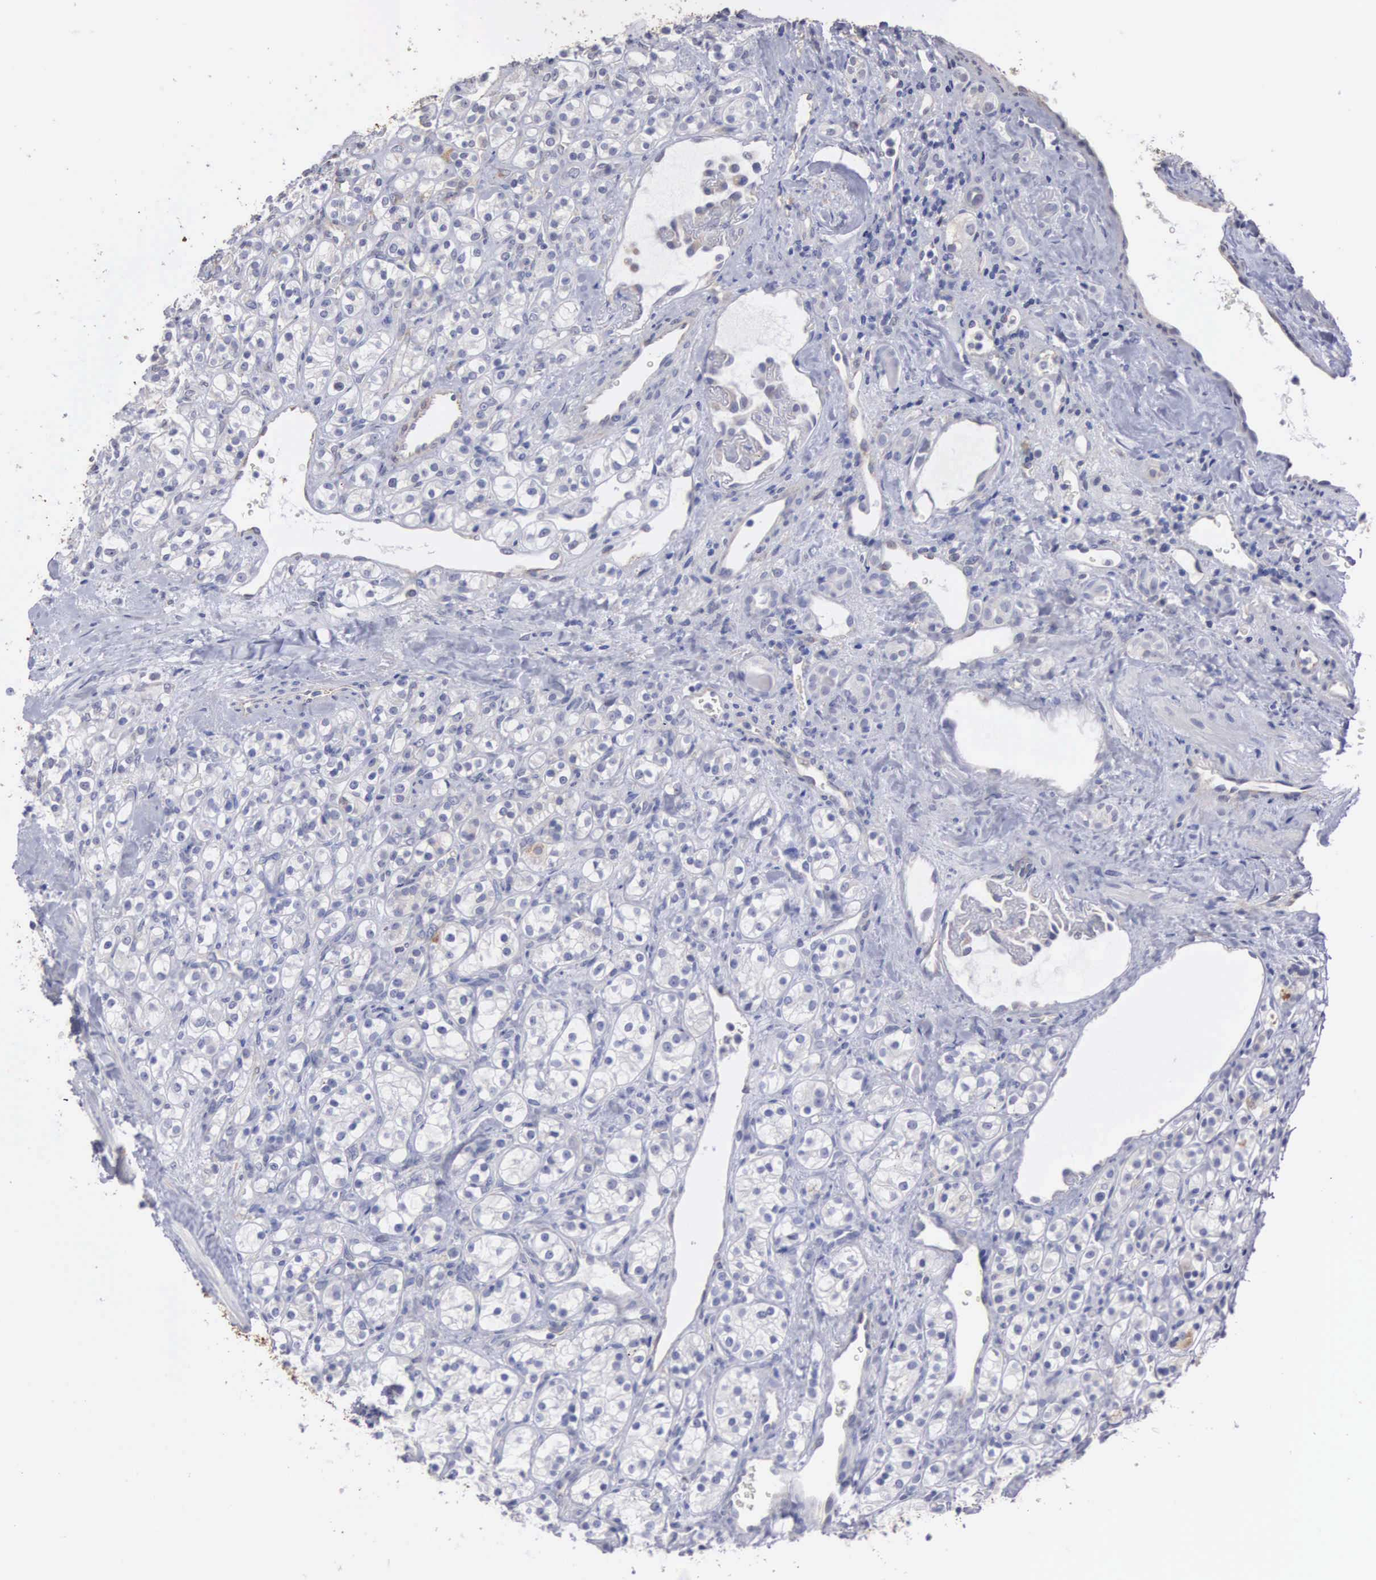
{"staining": {"intensity": "negative", "quantity": "none", "location": "none"}, "tissue": "renal cancer", "cell_type": "Tumor cells", "image_type": "cancer", "snomed": [{"axis": "morphology", "description": "Adenocarcinoma, NOS"}, {"axis": "topography", "description": "Kidney"}], "caption": "Immunohistochemistry histopathology image of renal cancer stained for a protein (brown), which reveals no staining in tumor cells. The staining was performed using DAB to visualize the protein expression in brown, while the nuclei were stained in blue with hematoxylin (Magnification: 20x).", "gene": "LIN52", "patient": {"sex": "male", "age": 77}}